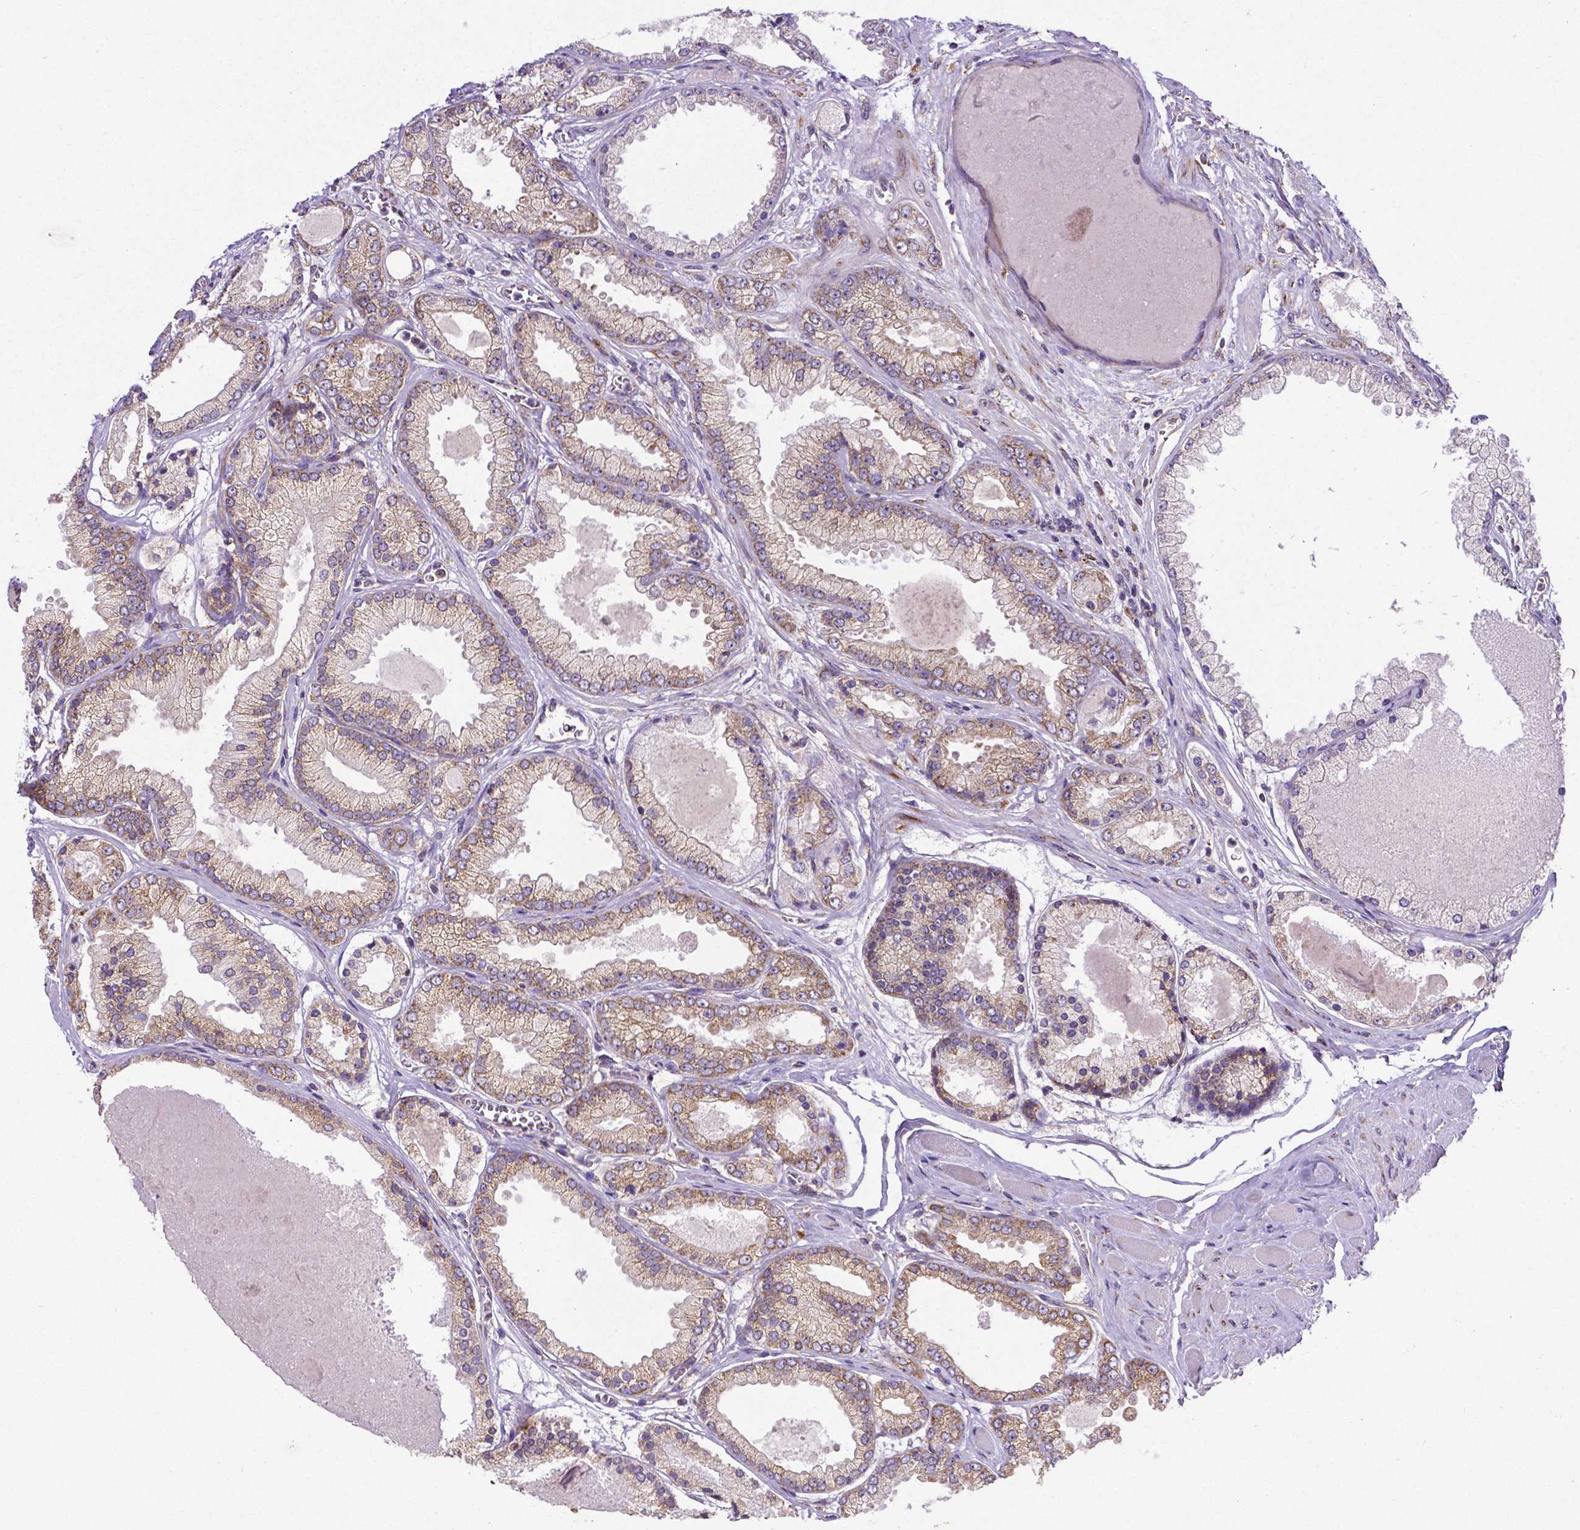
{"staining": {"intensity": "moderate", "quantity": "25%-75%", "location": "cytoplasmic/membranous"}, "tissue": "prostate cancer", "cell_type": "Tumor cells", "image_type": "cancer", "snomed": [{"axis": "morphology", "description": "Adenocarcinoma, High grade"}, {"axis": "topography", "description": "Prostate"}], "caption": "Immunohistochemistry micrograph of human prostate high-grade adenocarcinoma stained for a protein (brown), which displays medium levels of moderate cytoplasmic/membranous expression in about 25%-75% of tumor cells.", "gene": "MTDH", "patient": {"sex": "male", "age": 67}}